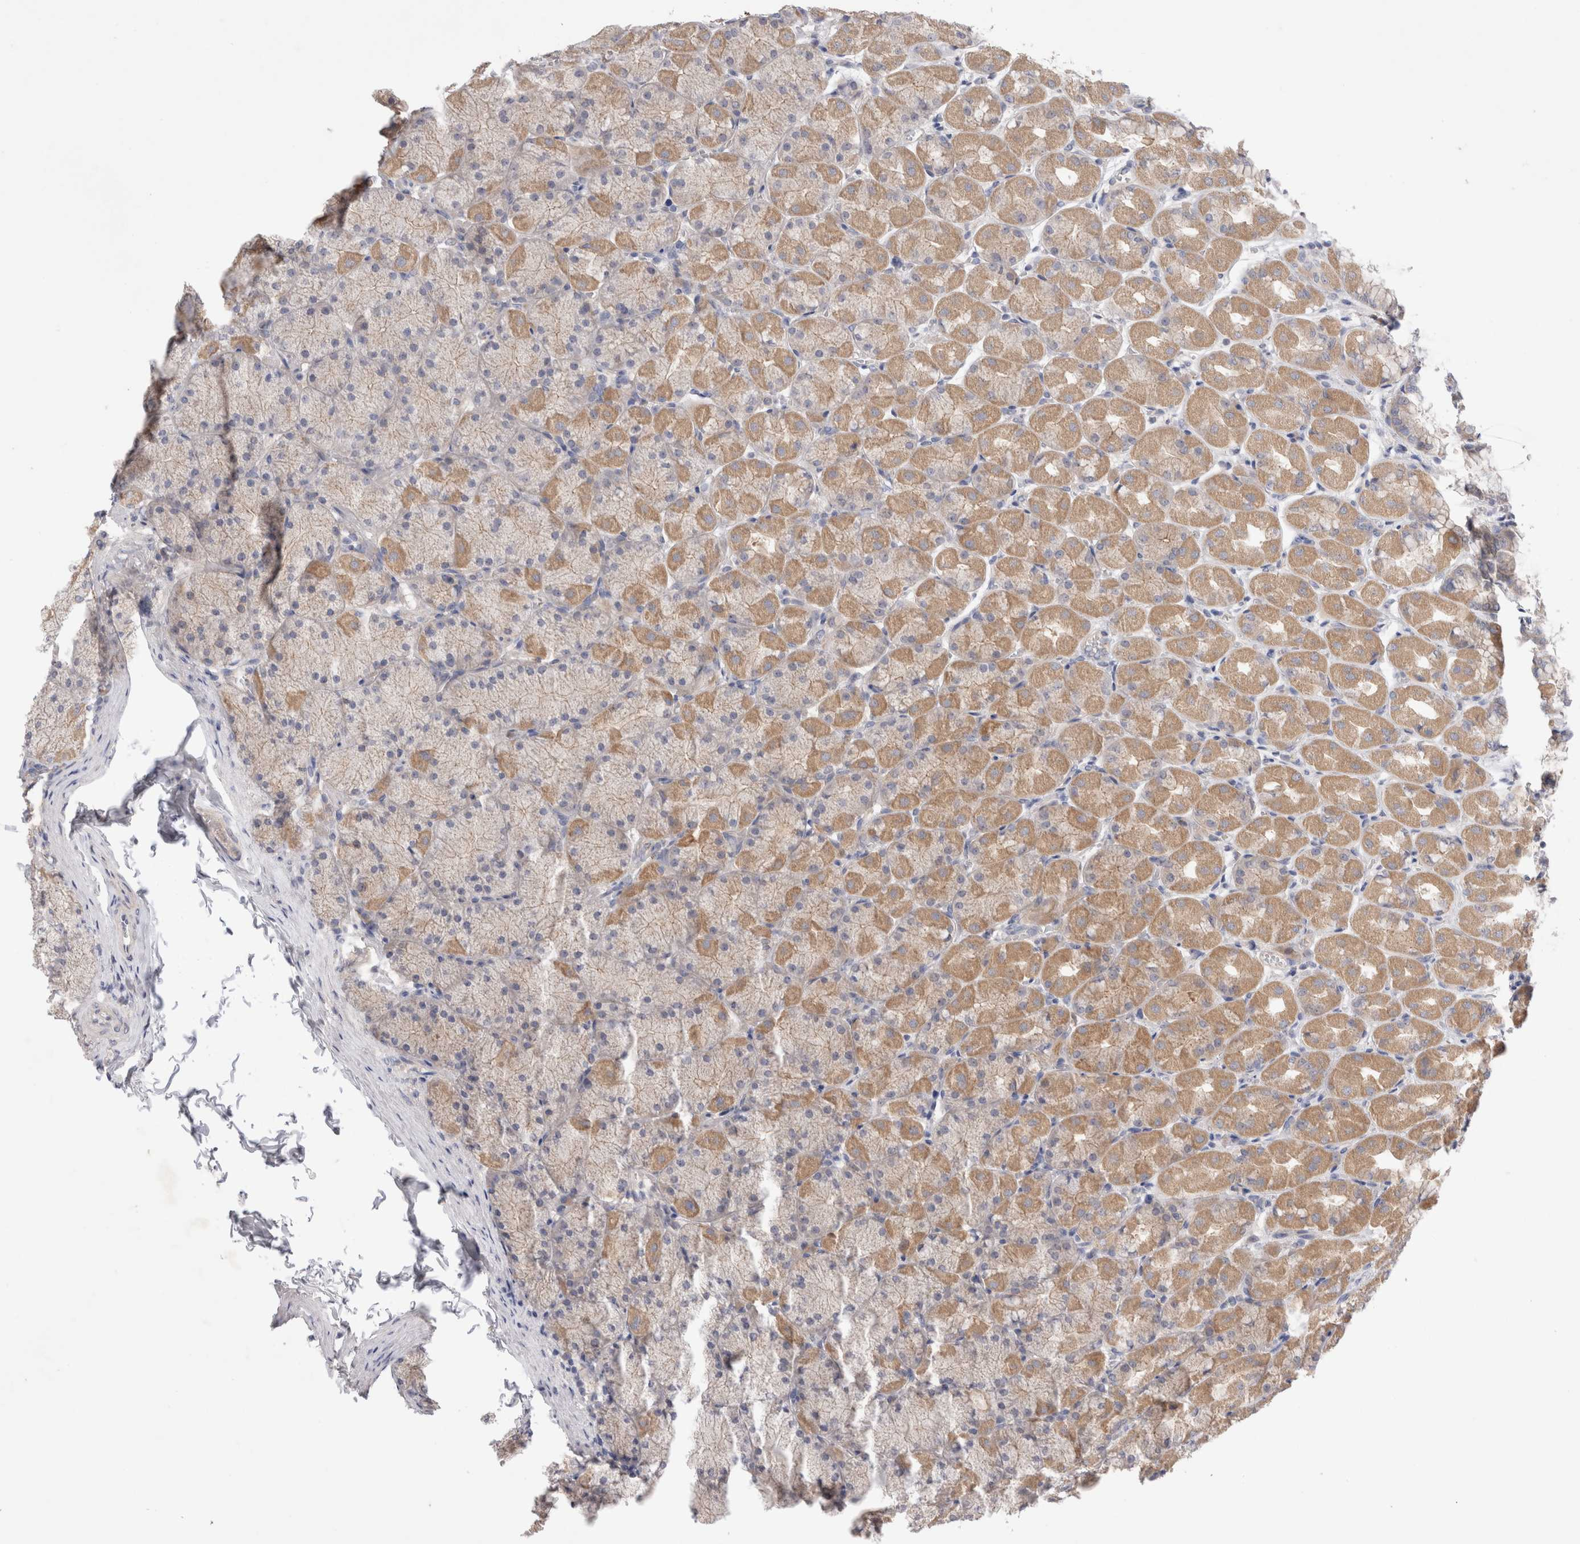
{"staining": {"intensity": "moderate", "quantity": ">75%", "location": "cytoplasmic/membranous"}, "tissue": "stomach", "cell_type": "Glandular cells", "image_type": "normal", "snomed": [{"axis": "morphology", "description": "Normal tissue, NOS"}, {"axis": "topography", "description": "Stomach, upper"}], "caption": "The immunohistochemical stain shows moderate cytoplasmic/membranous positivity in glandular cells of benign stomach. The protein of interest is stained brown, and the nuclei are stained in blue (DAB (3,3'-diaminobenzidine) IHC with brightfield microscopy, high magnification).", "gene": "IFT74", "patient": {"sex": "female", "age": 56}}